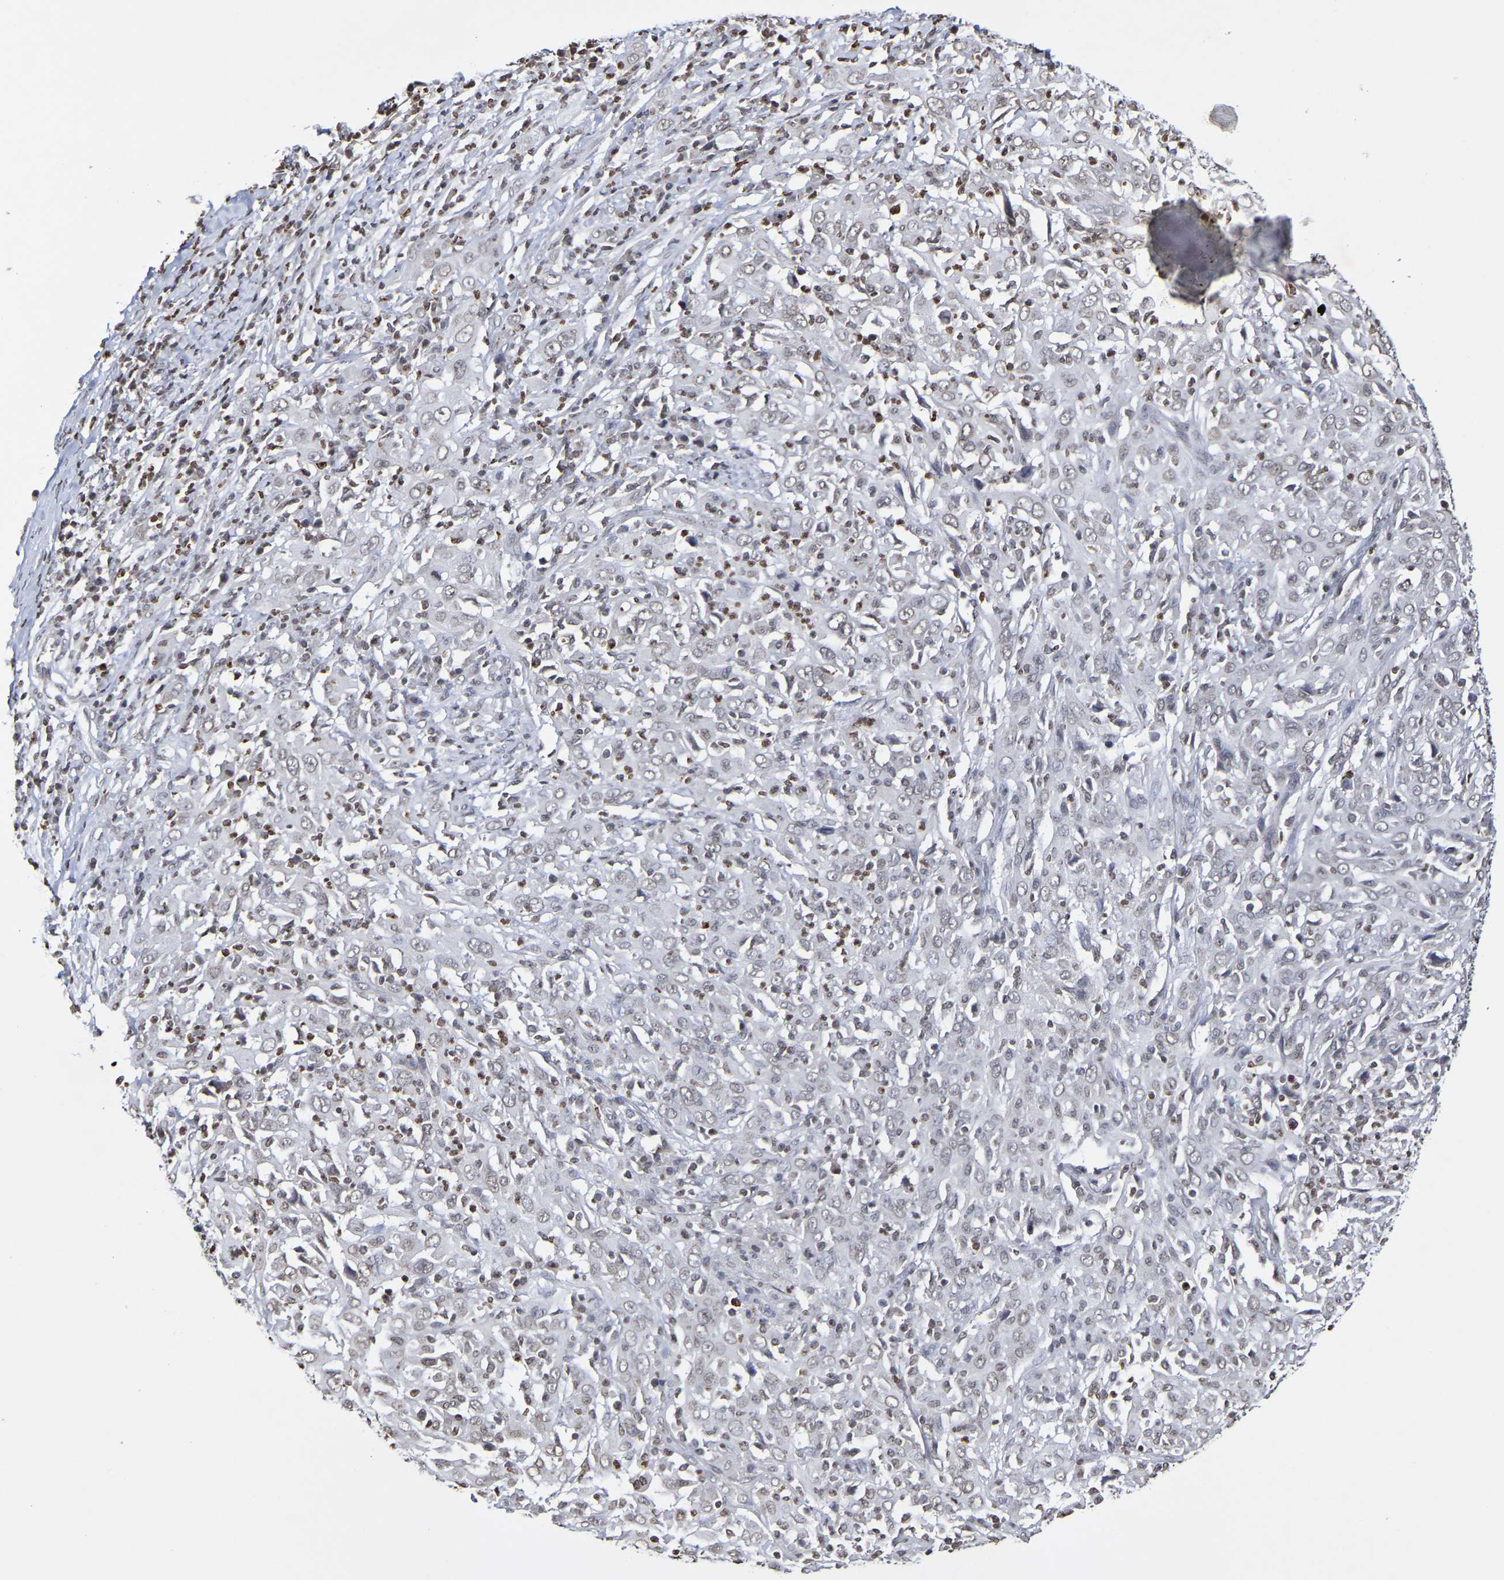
{"staining": {"intensity": "negative", "quantity": "none", "location": "none"}, "tissue": "cervical cancer", "cell_type": "Tumor cells", "image_type": "cancer", "snomed": [{"axis": "morphology", "description": "Squamous cell carcinoma, NOS"}, {"axis": "topography", "description": "Cervix"}], "caption": "A micrograph of squamous cell carcinoma (cervical) stained for a protein exhibits no brown staining in tumor cells.", "gene": "ATF4", "patient": {"sex": "female", "age": 46}}